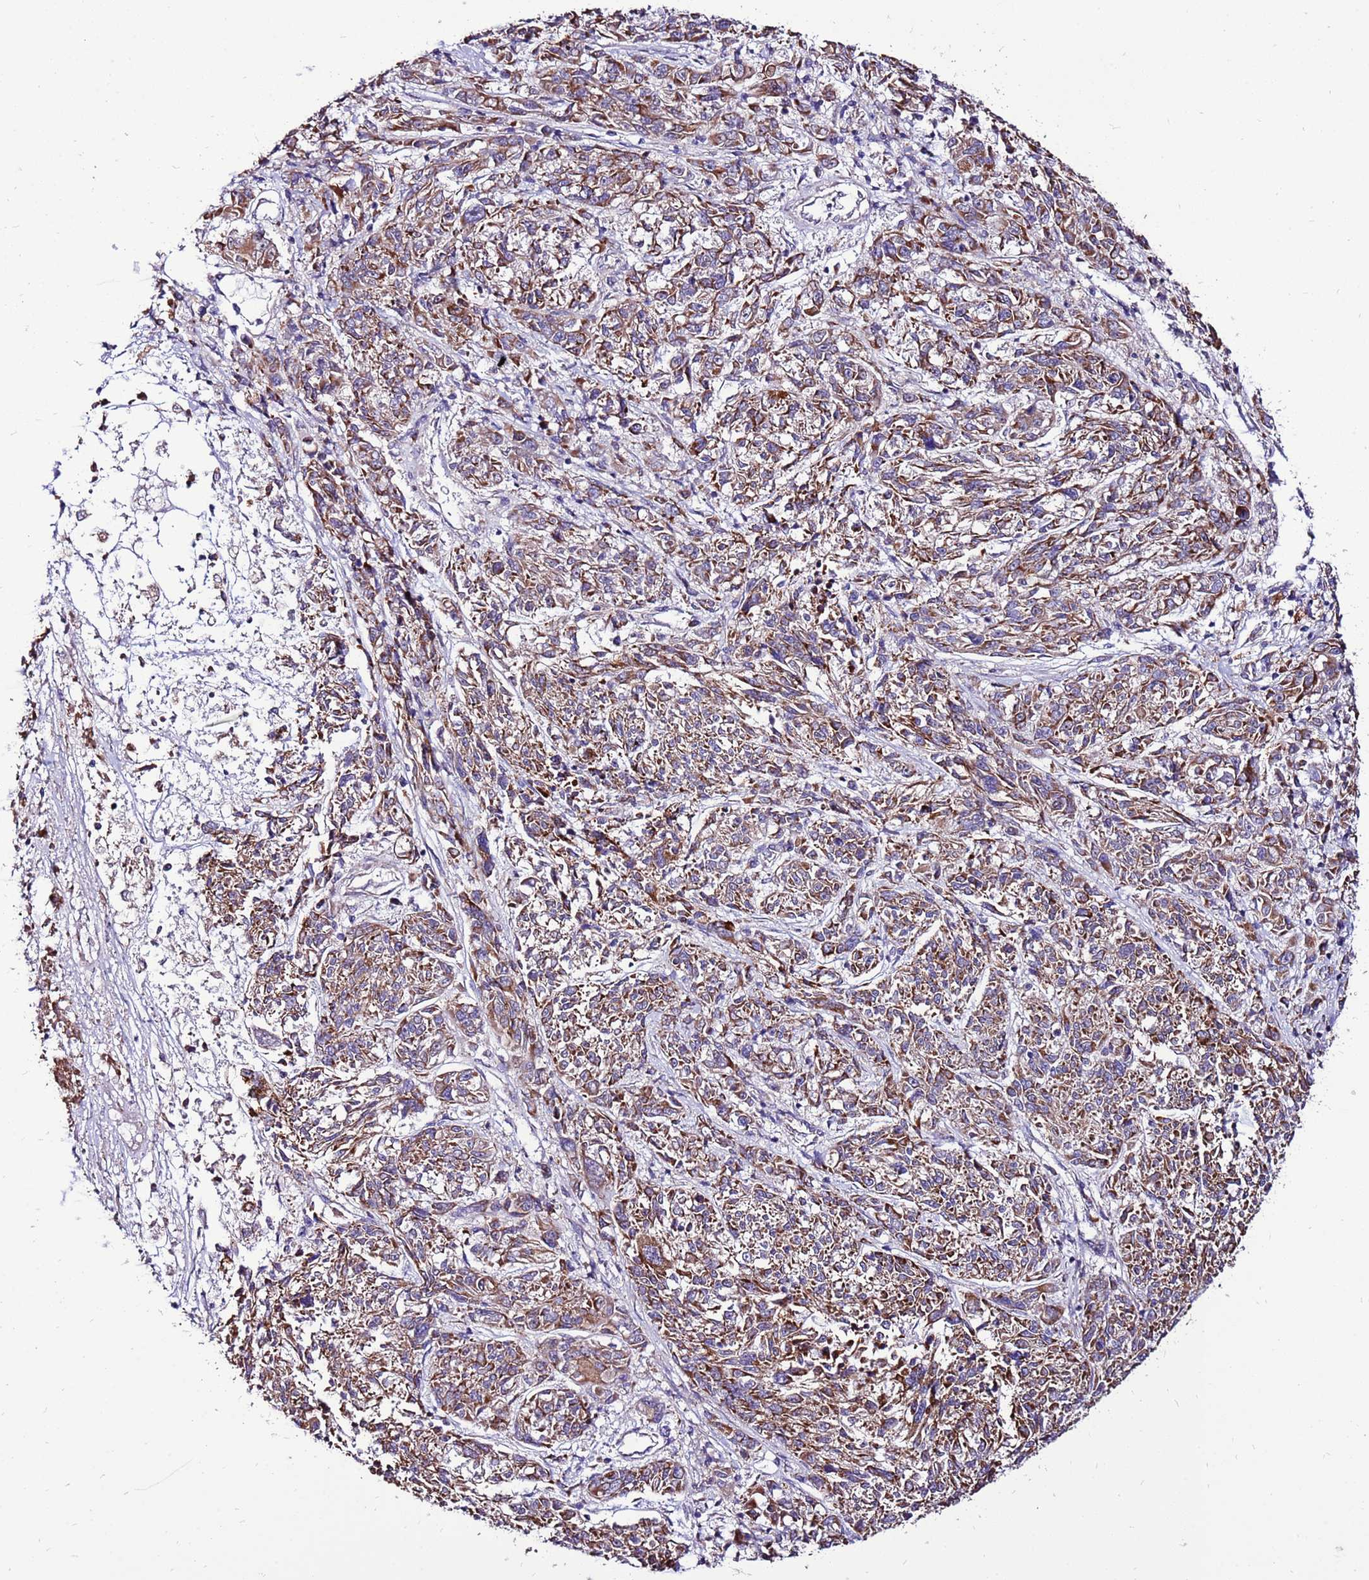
{"staining": {"intensity": "moderate", "quantity": ">75%", "location": "cytoplasmic/membranous"}, "tissue": "melanoma", "cell_type": "Tumor cells", "image_type": "cancer", "snomed": [{"axis": "morphology", "description": "Malignant melanoma, NOS"}, {"axis": "topography", "description": "Skin"}], "caption": "A histopathology image of malignant melanoma stained for a protein displays moderate cytoplasmic/membranous brown staining in tumor cells. (brown staining indicates protein expression, while blue staining denotes nuclei).", "gene": "SPSB3", "patient": {"sex": "male", "age": 53}}